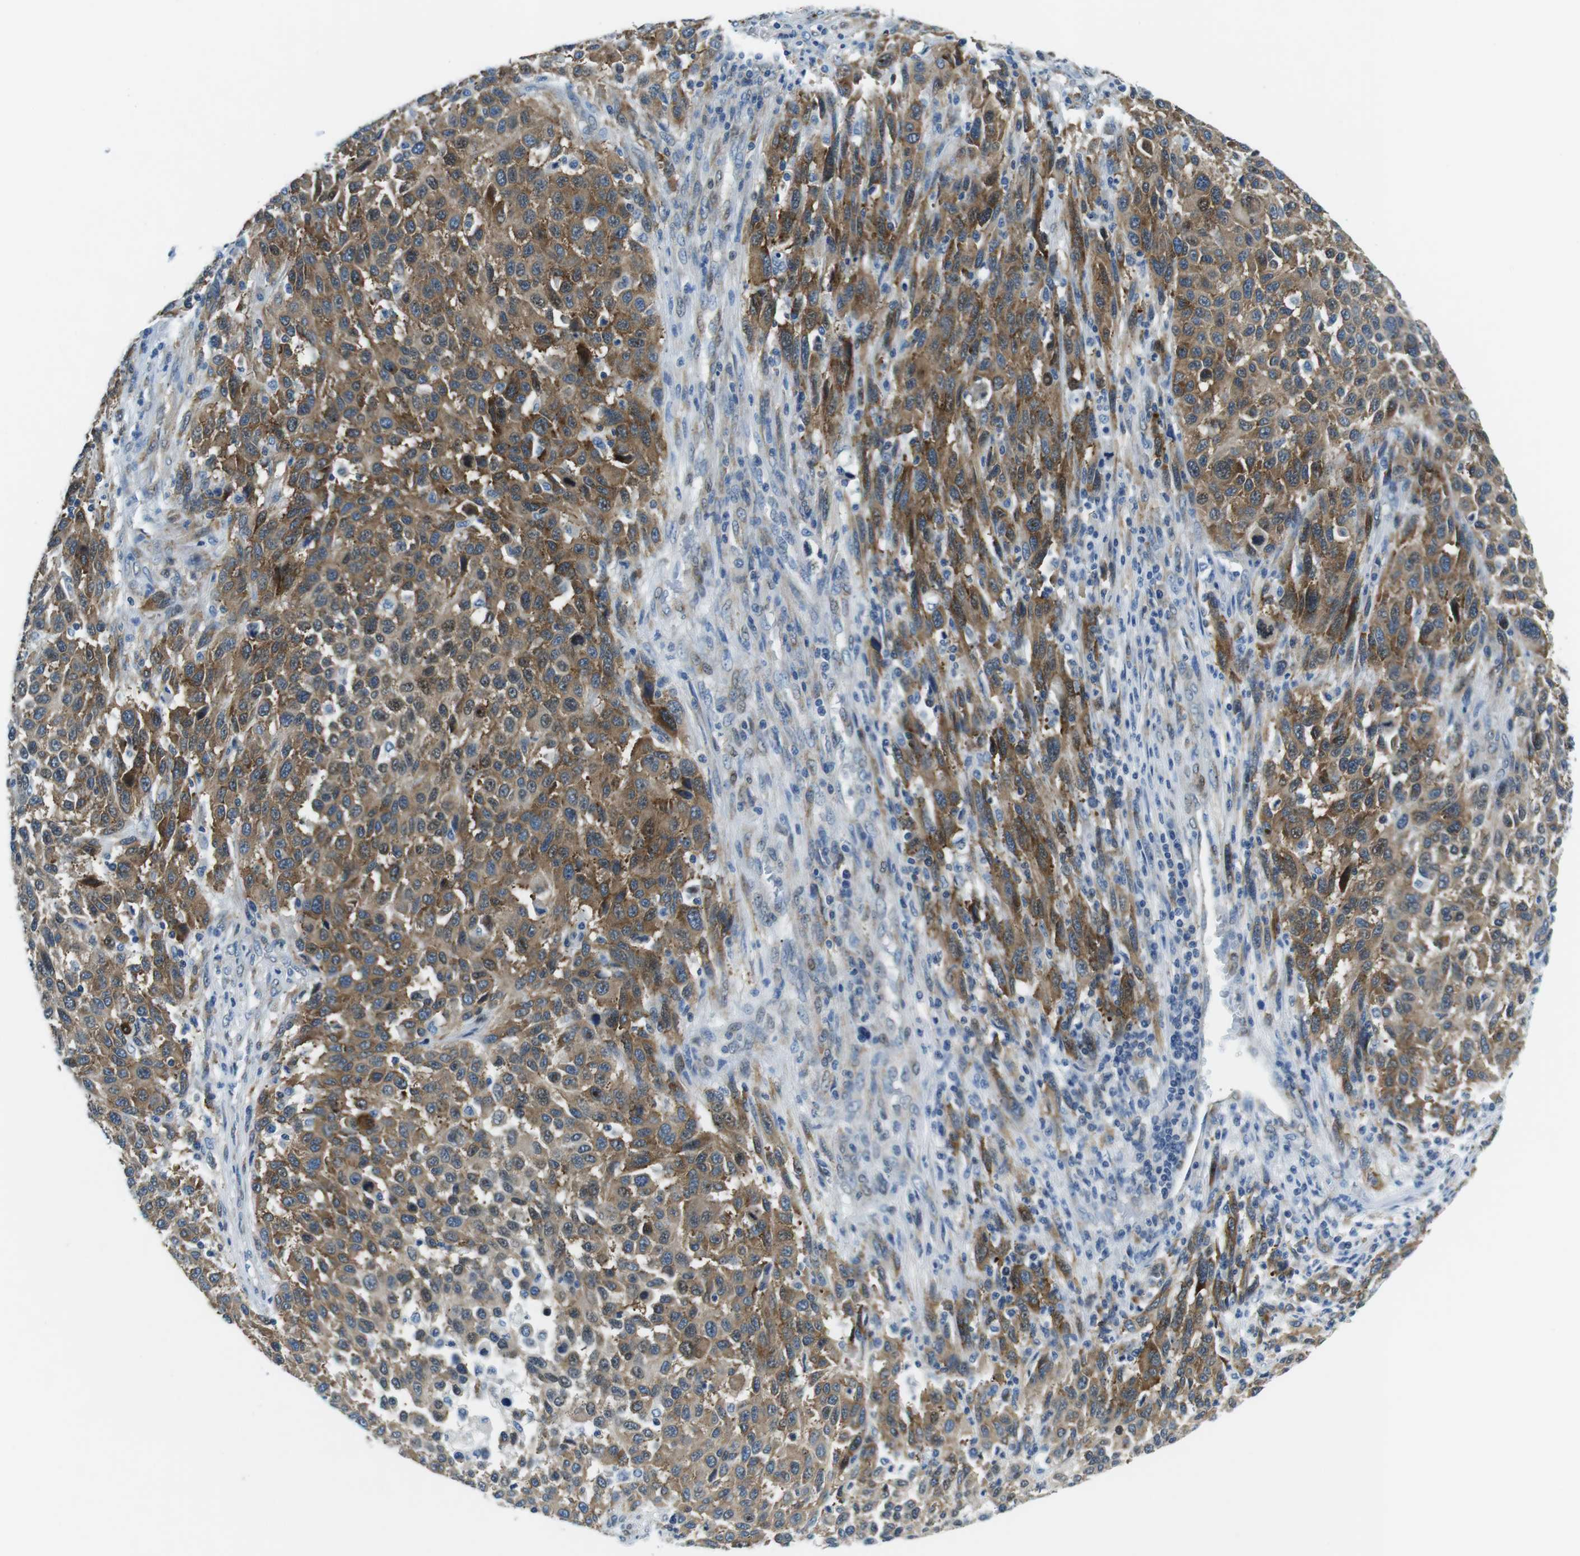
{"staining": {"intensity": "moderate", "quantity": ">75%", "location": "cytoplasmic/membranous"}, "tissue": "melanoma", "cell_type": "Tumor cells", "image_type": "cancer", "snomed": [{"axis": "morphology", "description": "Malignant melanoma, Metastatic site"}, {"axis": "topography", "description": "Lymph node"}], "caption": "Immunohistochemical staining of melanoma exhibits medium levels of moderate cytoplasmic/membranous staining in approximately >75% of tumor cells.", "gene": "PHLDA1", "patient": {"sex": "male", "age": 61}}